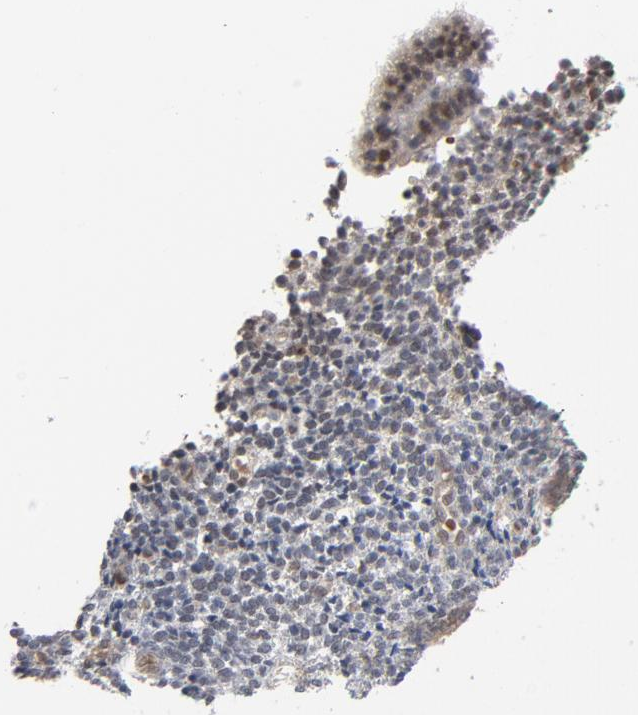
{"staining": {"intensity": "weak", "quantity": "25%-75%", "location": "cytoplasmic/membranous,nuclear"}, "tissue": "endometrium", "cell_type": "Cells in endometrial stroma", "image_type": "normal", "snomed": [{"axis": "morphology", "description": "Normal tissue, NOS"}, {"axis": "topography", "description": "Endometrium"}], "caption": "An image showing weak cytoplasmic/membranous,nuclear staining in about 25%-75% of cells in endometrial stroma in unremarkable endometrium, as visualized by brown immunohistochemical staining.", "gene": "PRDX1", "patient": {"sex": "female", "age": 27}}